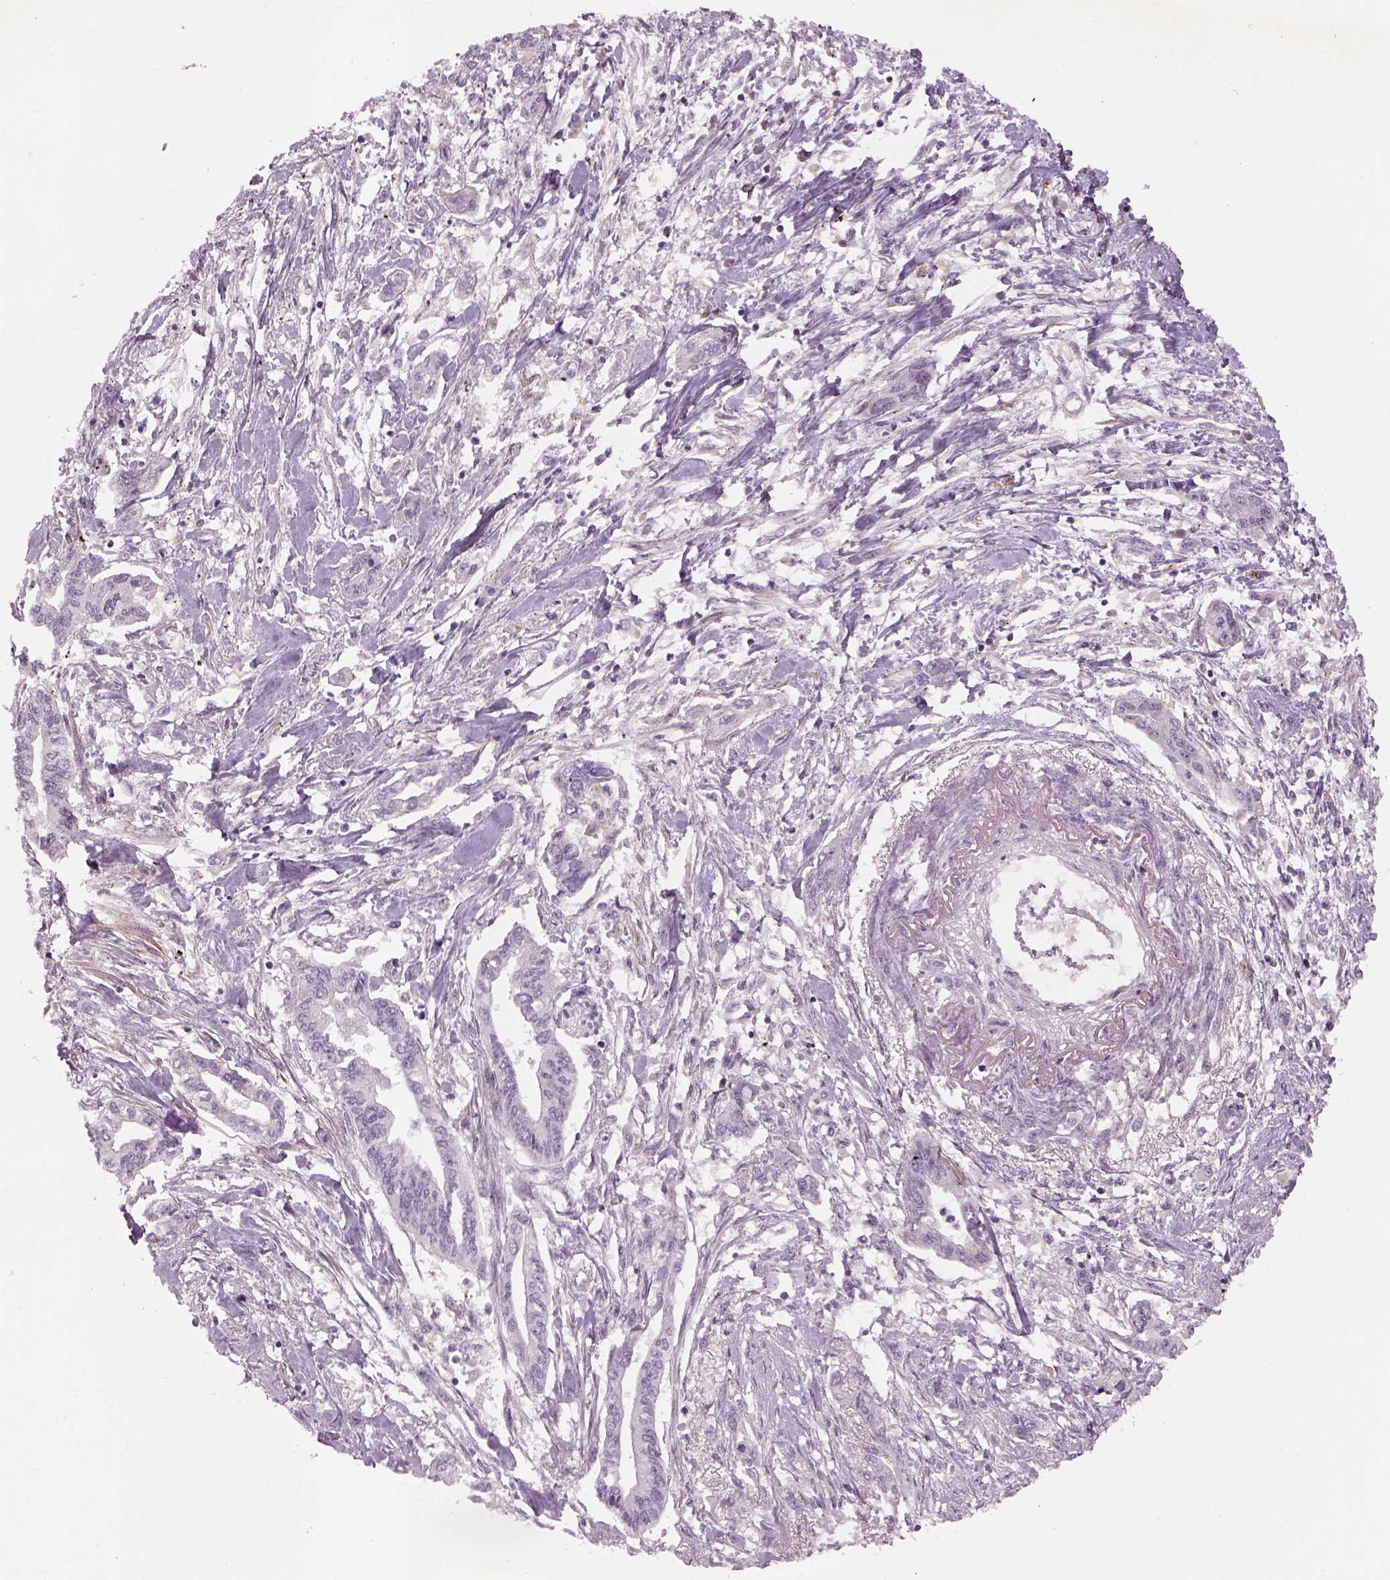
{"staining": {"intensity": "negative", "quantity": "none", "location": "none"}, "tissue": "pancreatic cancer", "cell_type": "Tumor cells", "image_type": "cancer", "snomed": [{"axis": "morphology", "description": "Adenocarcinoma, NOS"}, {"axis": "topography", "description": "Pancreas"}], "caption": "The histopathology image demonstrates no significant staining in tumor cells of pancreatic adenocarcinoma. (DAB immunohistochemistry (IHC) with hematoxylin counter stain).", "gene": "PABPC1L2B", "patient": {"sex": "male", "age": 60}}